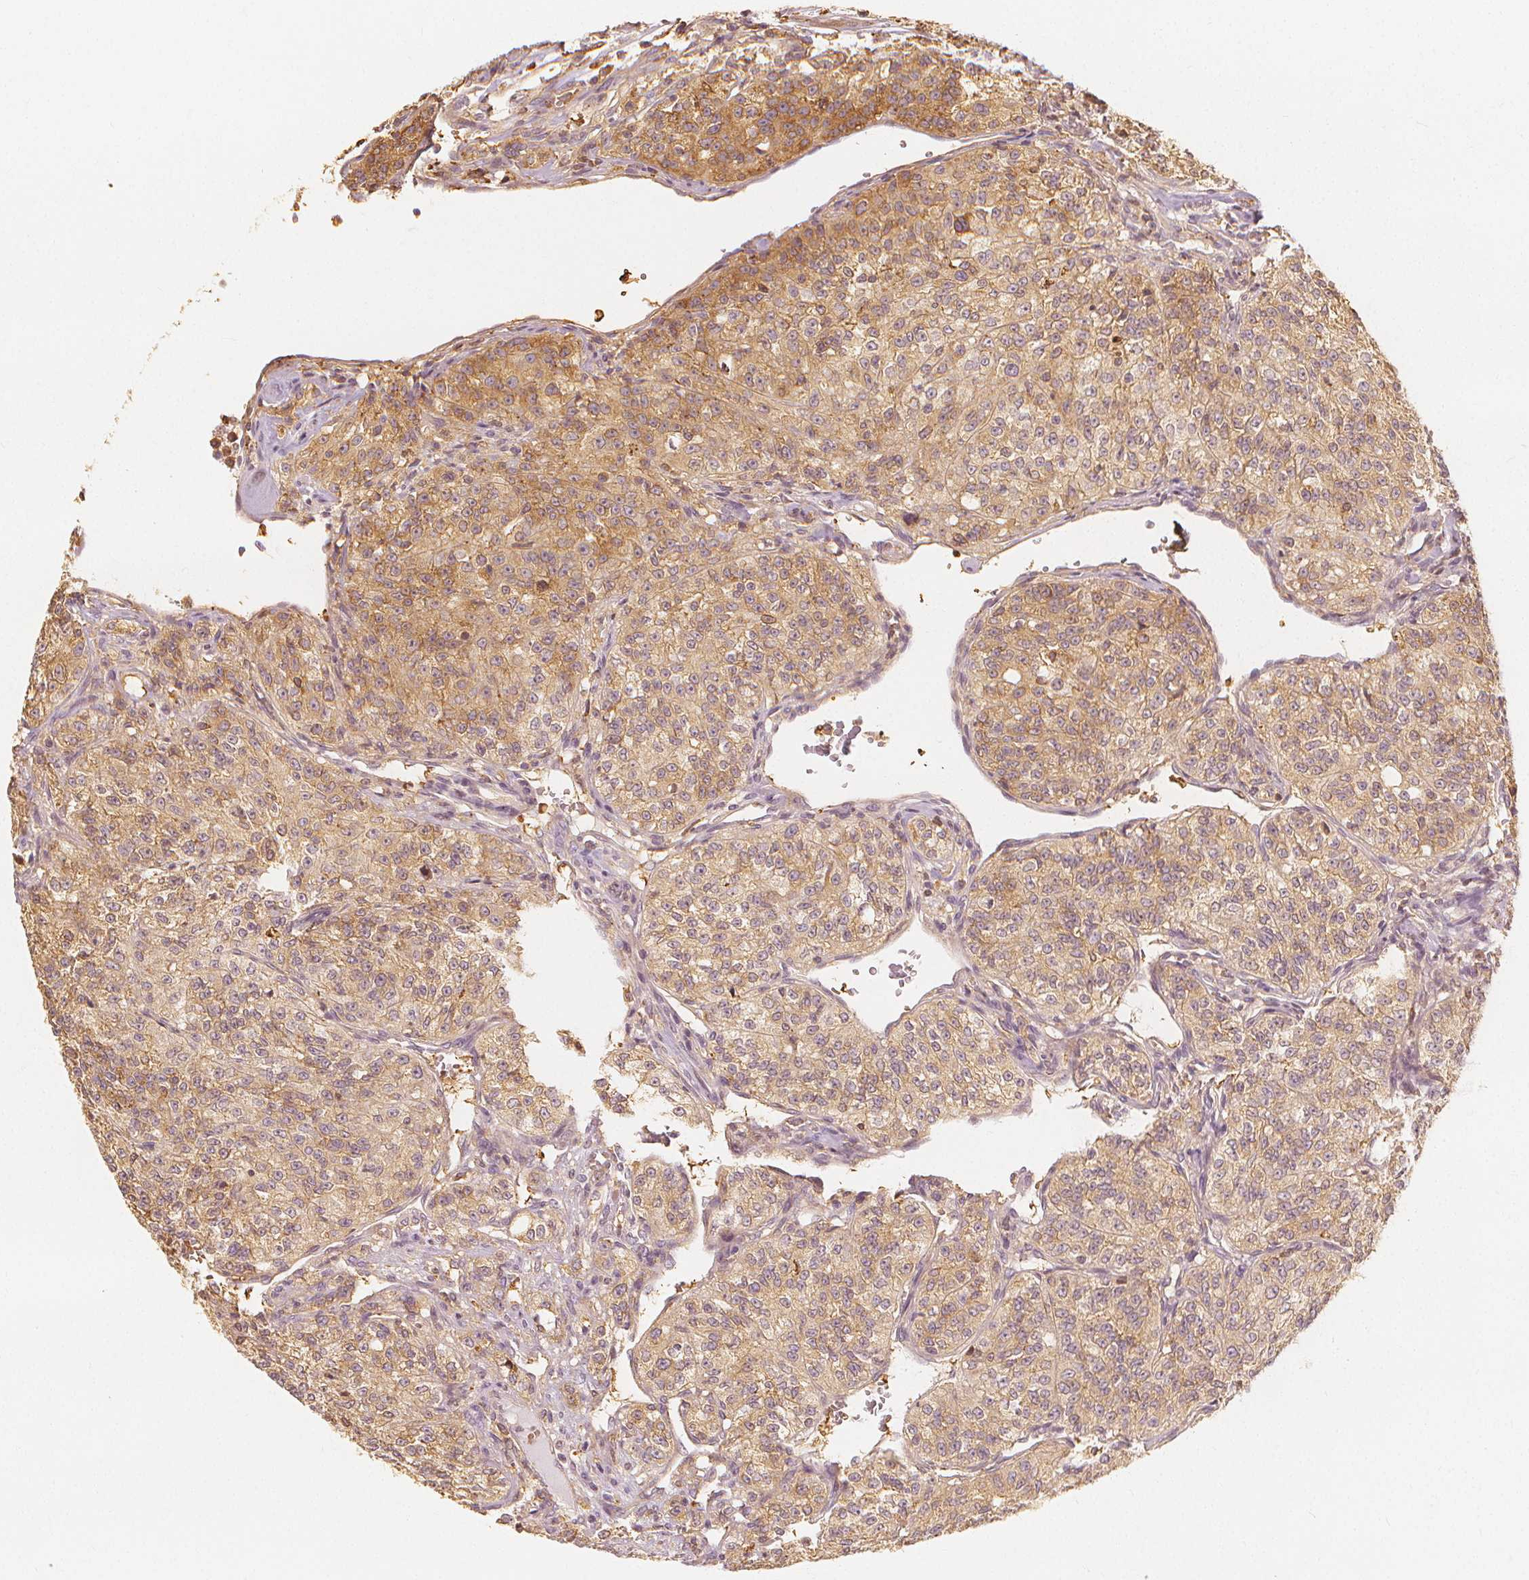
{"staining": {"intensity": "weak", "quantity": ">75%", "location": "cytoplasmic/membranous"}, "tissue": "renal cancer", "cell_type": "Tumor cells", "image_type": "cancer", "snomed": [{"axis": "morphology", "description": "Adenocarcinoma, NOS"}, {"axis": "topography", "description": "Kidney"}], "caption": "Renal adenocarcinoma tissue reveals weak cytoplasmic/membranous staining in about >75% of tumor cells", "gene": "ARHGAP26", "patient": {"sex": "female", "age": 63}}